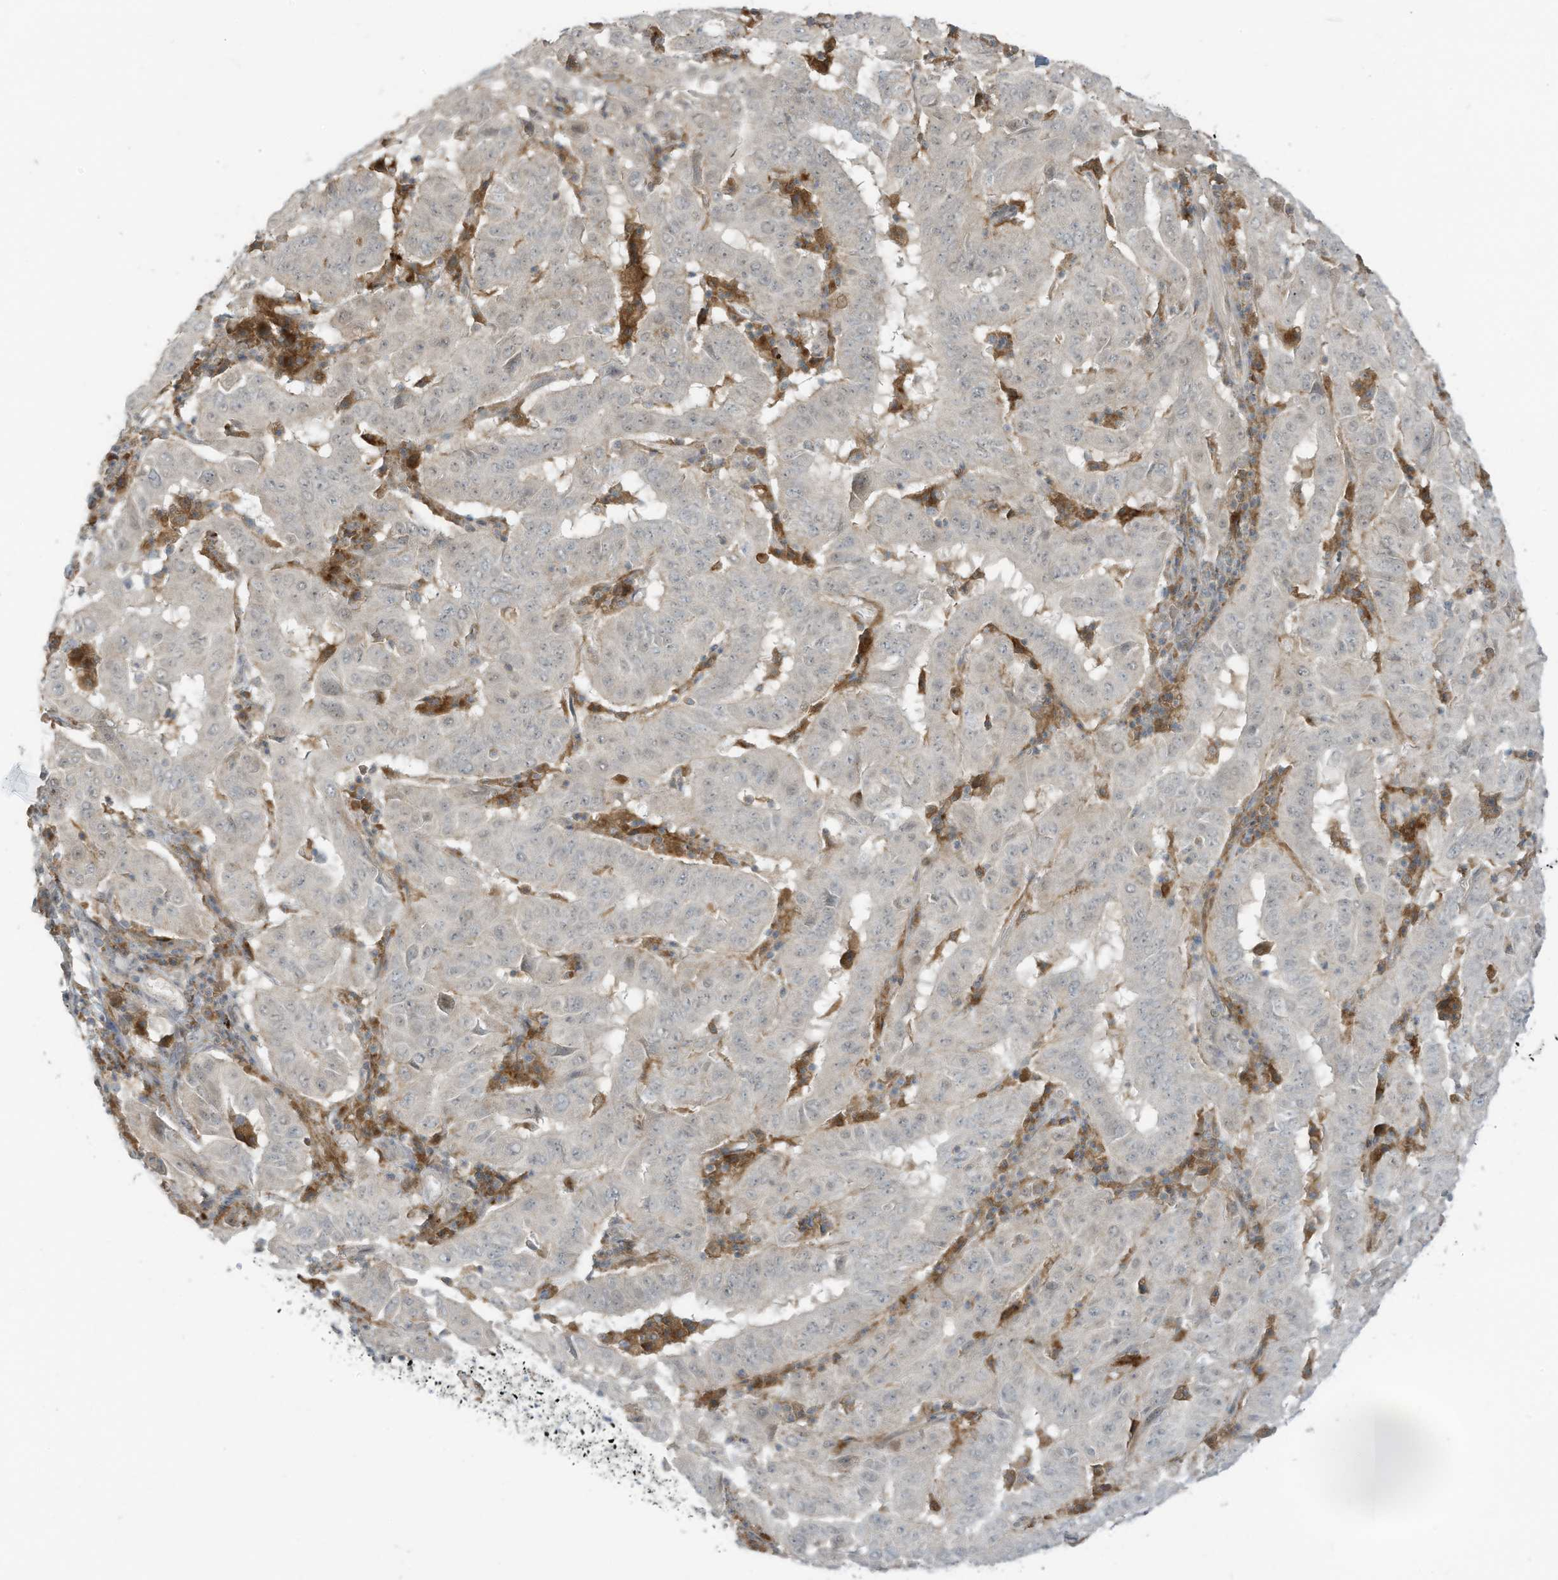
{"staining": {"intensity": "negative", "quantity": "none", "location": "none"}, "tissue": "pancreatic cancer", "cell_type": "Tumor cells", "image_type": "cancer", "snomed": [{"axis": "morphology", "description": "Adenocarcinoma, NOS"}, {"axis": "topography", "description": "Pancreas"}], "caption": "This is an immunohistochemistry (IHC) photomicrograph of pancreatic adenocarcinoma. There is no expression in tumor cells.", "gene": "DZIP3", "patient": {"sex": "male", "age": 63}}